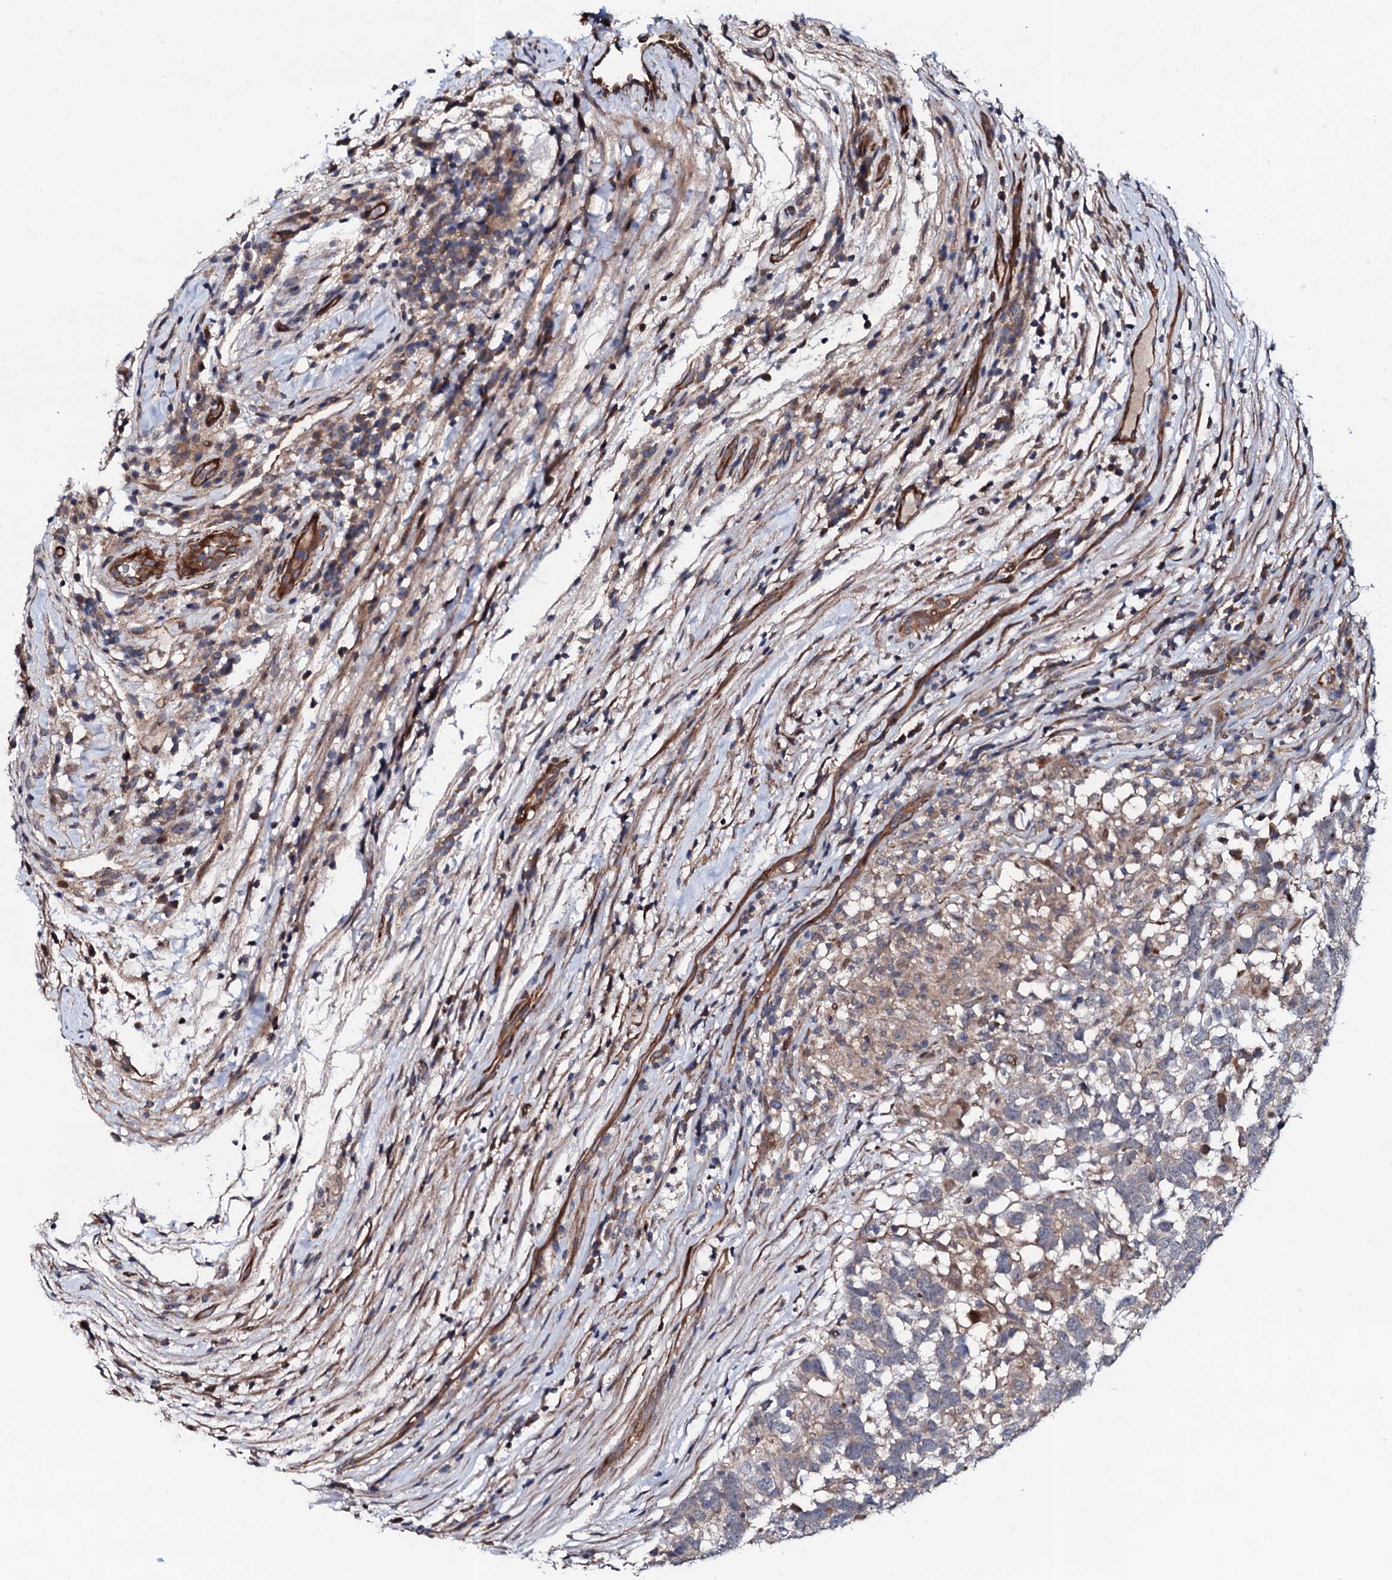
{"staining": {"intensity": "negative", "quantity": "none", "location": "none"}, "tissue": "testis cancer", "cell_type": "Tumor cells", "image_type": "cancer", "snomed": [{"axis": "morphology", "description": "Carcinoma, Embryonal, NOS"}, {"axis": "topography", "description": "Testis"}], "caption": "Tumor cells are negative for protein expression in human testis embryonal carcinoma.", "gene": "CIAO2A", "patient": {"sex": "male", "age": 26}}